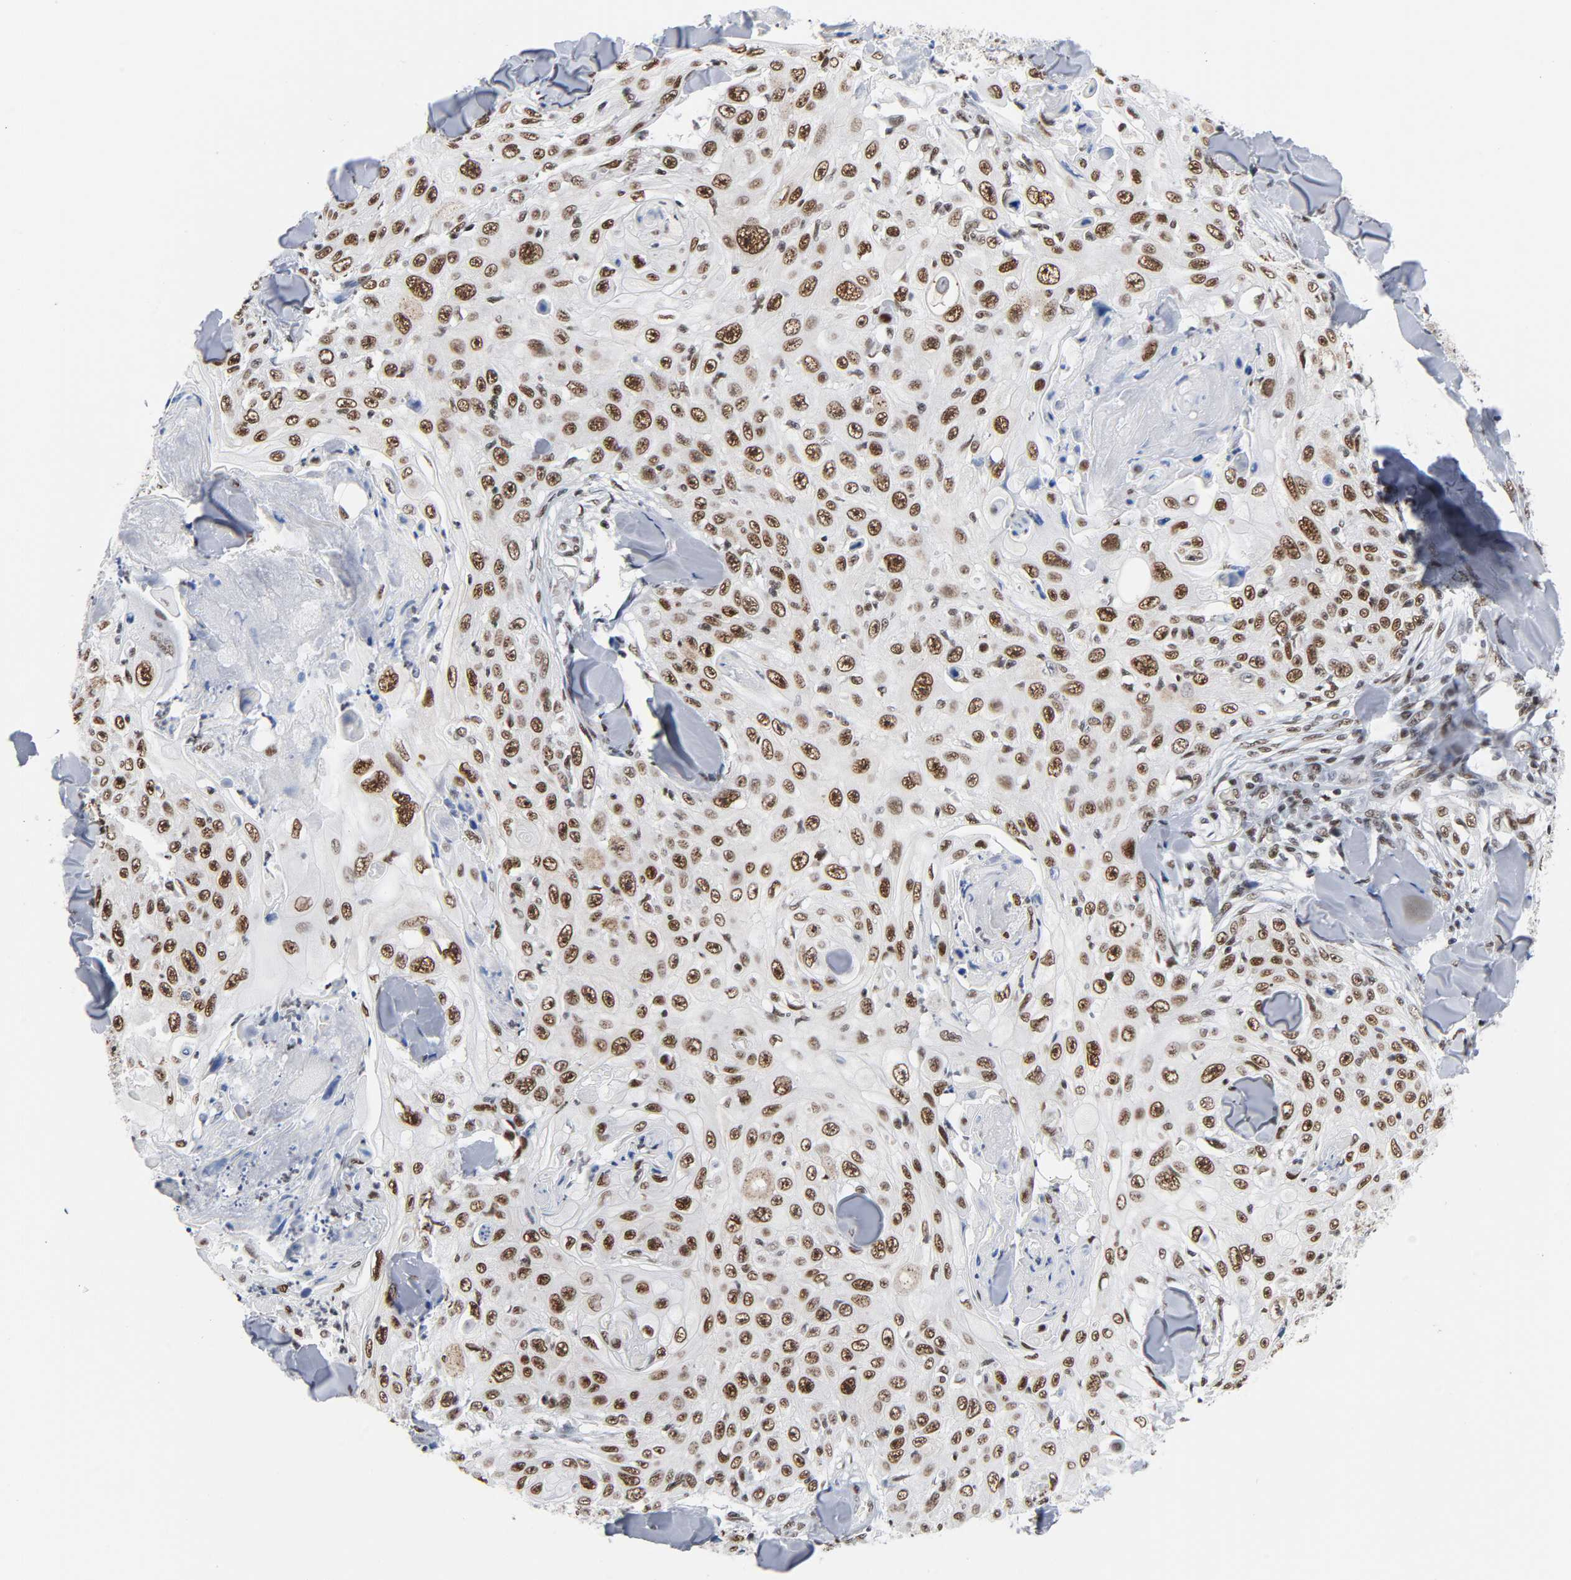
{"staining": {"intensity": "moderate", "quantity": ">75%", "location": "cytoplasmic/membranous,nuclear"}, "tissue": "skin cancer", "cell_type": "Tumor cells", "image_type": "cancer", "snomed": [{"axis": "morphology", "description": "Squamous cell carcinoma, NOS"}, {"axis": "topography", "description": "Skin"}], "caption": "Human skin cancer (squamous cell carcinoma) stained for a protein (brown) reveals moderate cytoplasmic/membranous and nuclear positive staining in about >75% of tumor cells.", "gene": "CSTF2", "patient": {"sex": "male", "age": 86}}